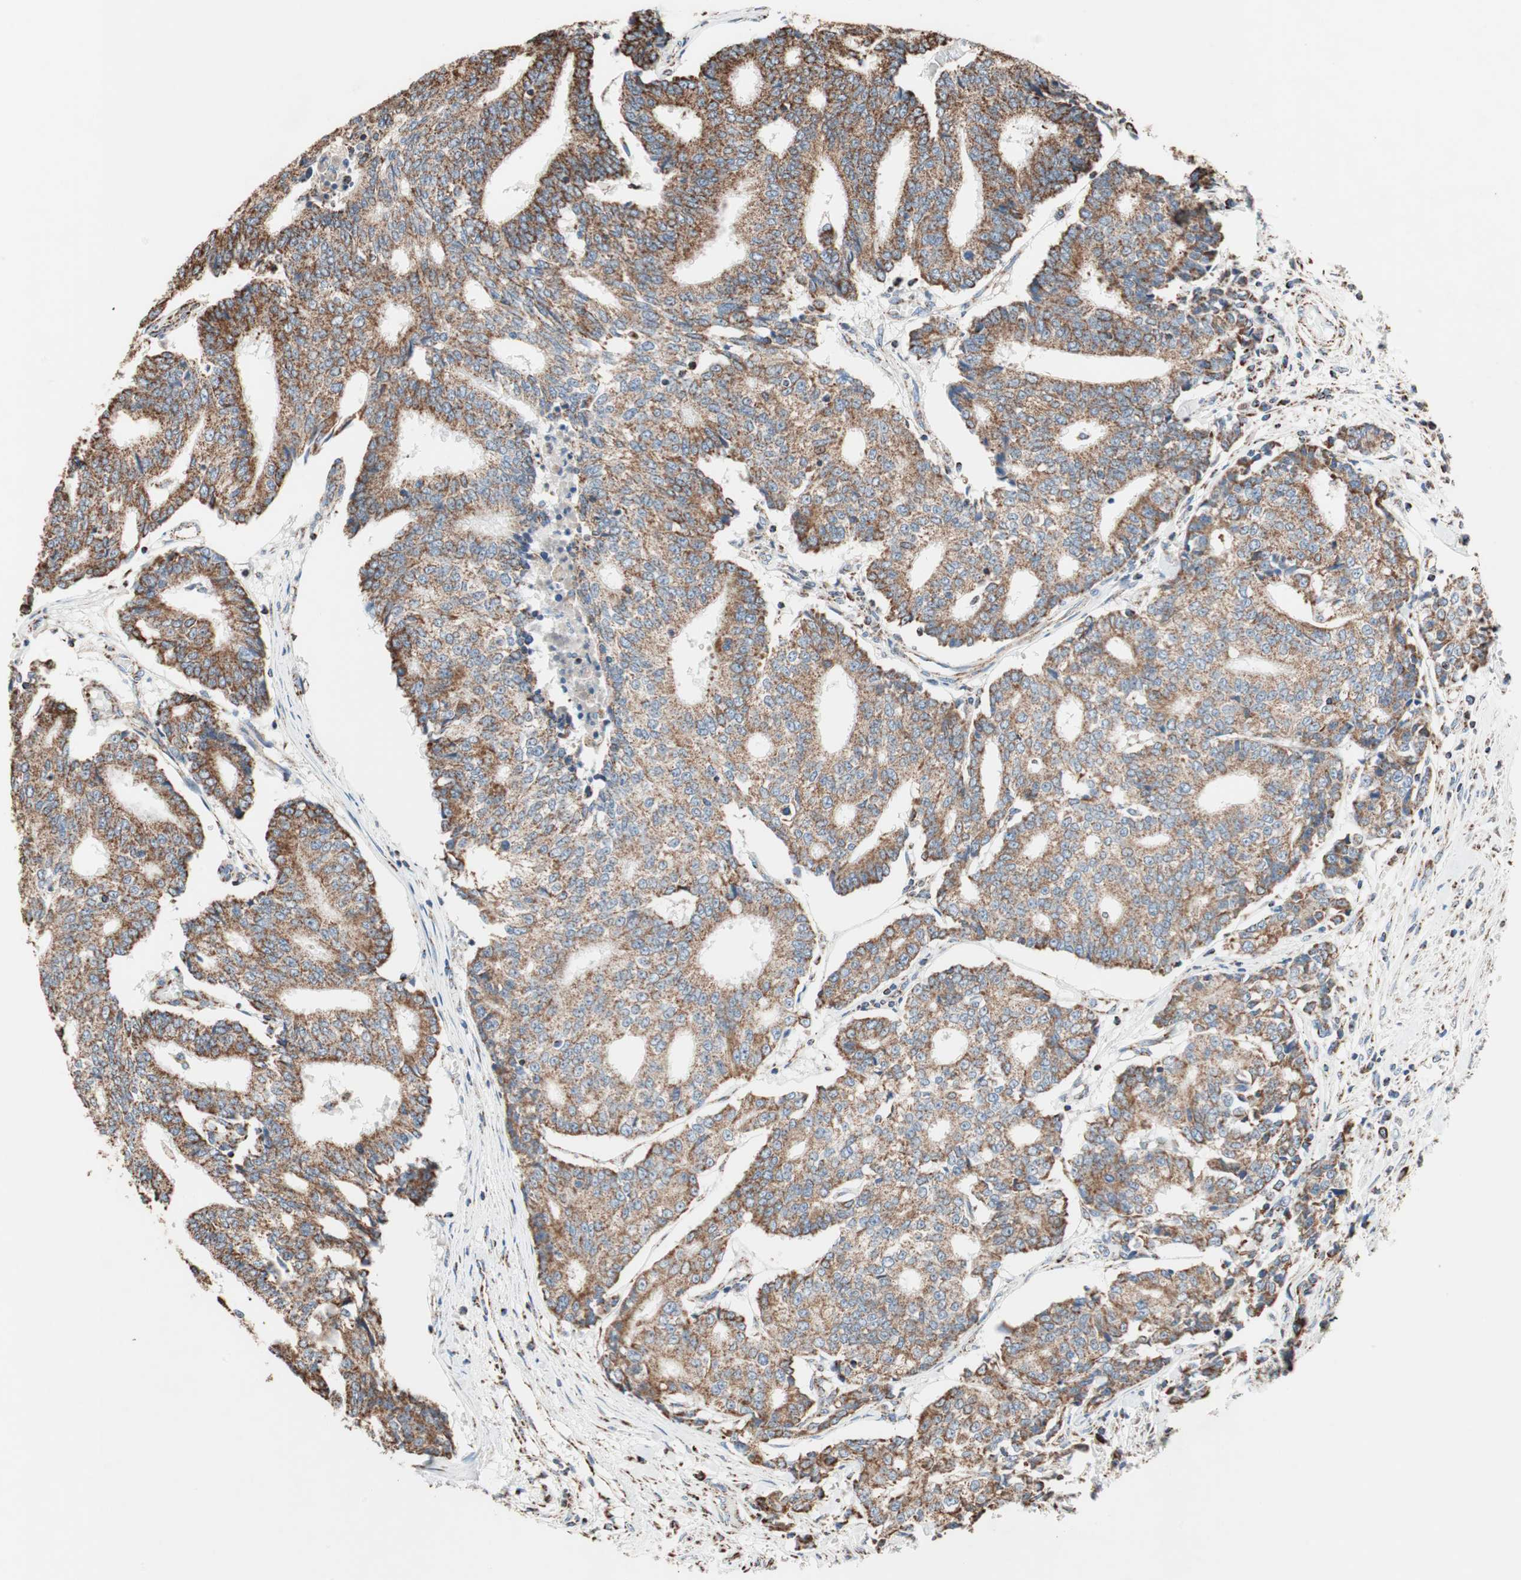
{"staining": {"intensity": "strong", "quantity": ">75%", "location": "cytoplasmic/membranous"}, "tissue": "prostate cancer", "cell_type": "Tumor cells", "image_type": "cancer", "snomed": [{"axis": "morphology", "description": "Adenocarcinoma, High grade"}, {"axis": "topography", "description": "Prostate"}], "caption": "Human prostate cancer stained with a protein marker exhibits strong staining in tumor cells.", "gene": "PCSK4", "patient": {"sex": "male", "age": 55}}